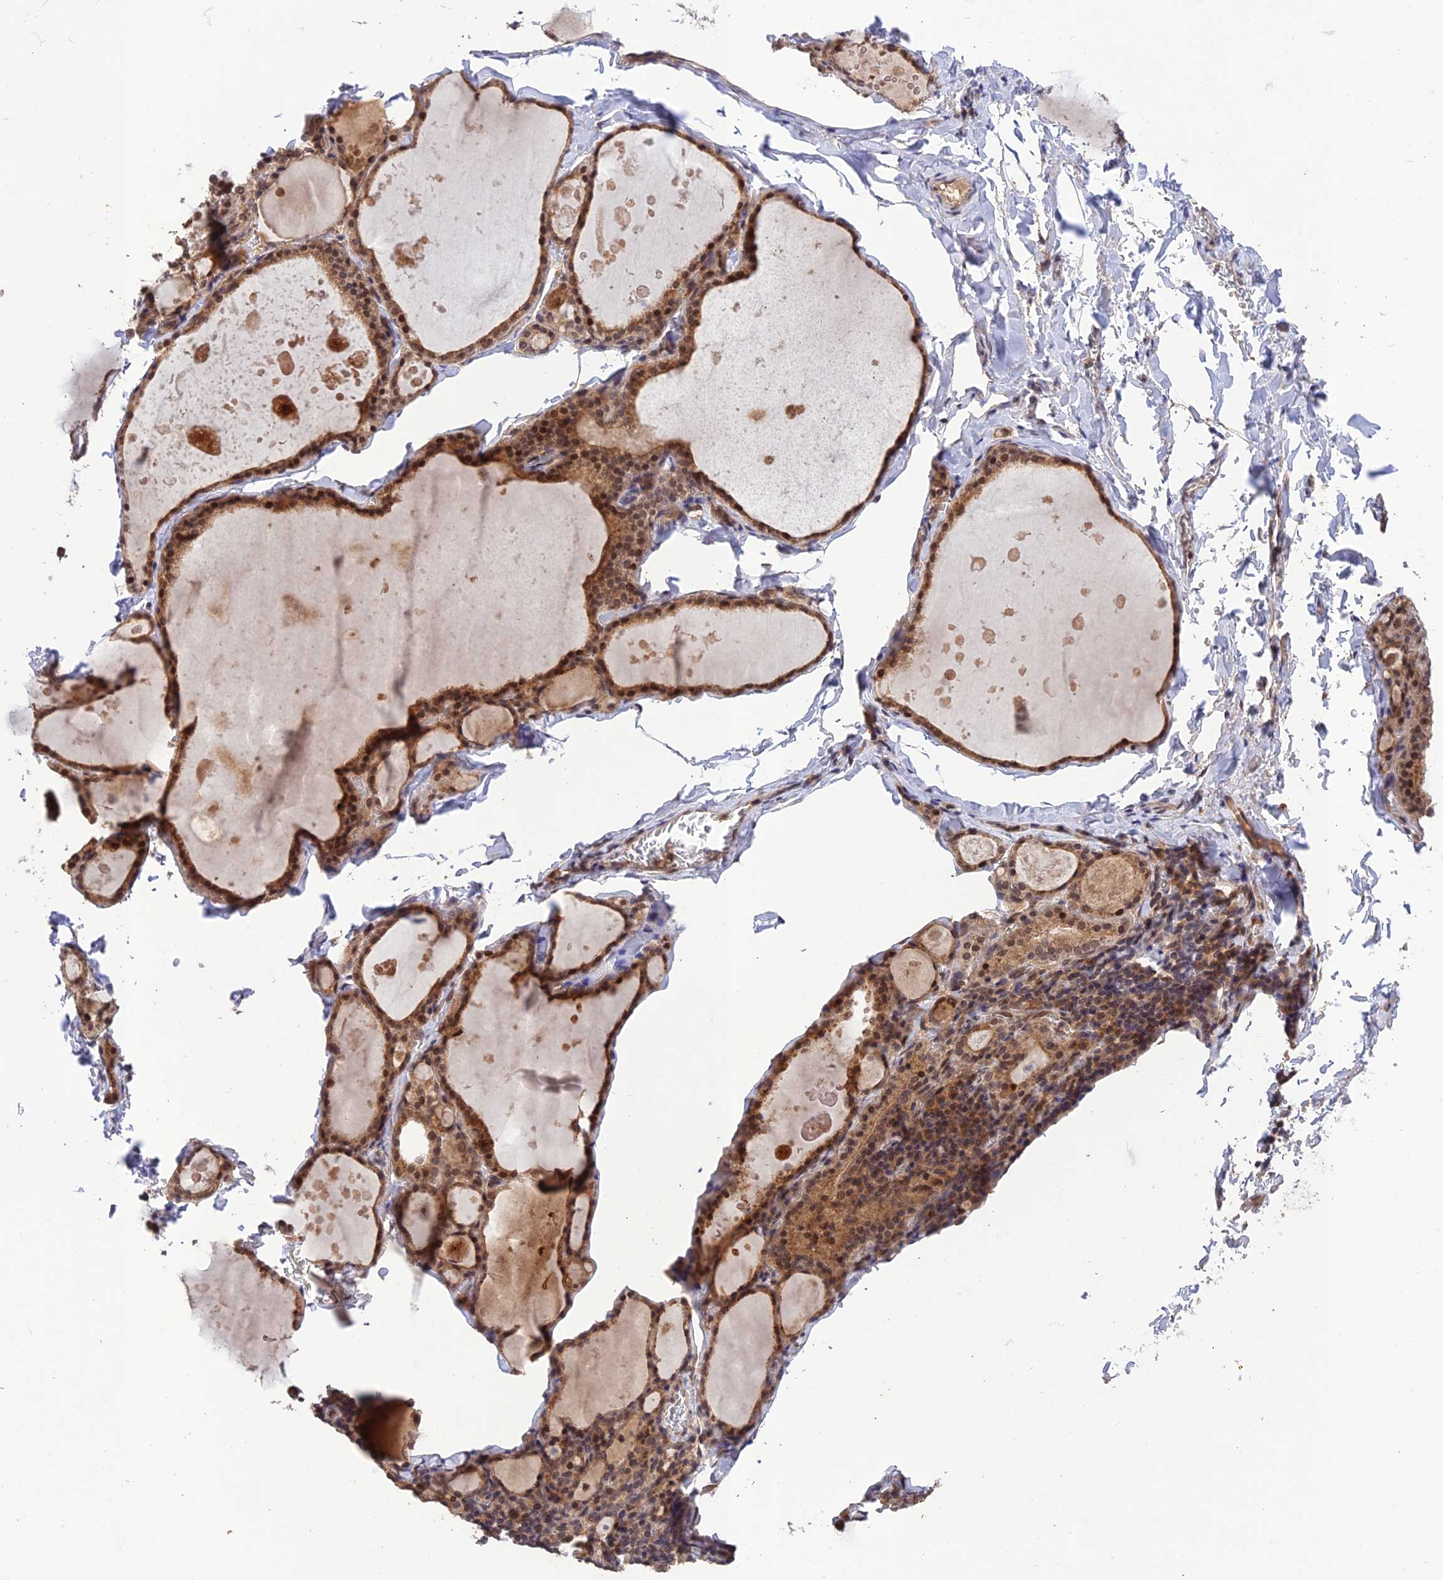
{"staining": {"intensity": "moderate", "quantity": ">75%", "location": "cytoplasmic/membranous,nuclear"}, "tissue": "thyroid gland", "cell_type": "Glandular cells", "image_type": "normal", "snomed": [{"axis": "morphology", "description": "Normal tissue, NOS"}, {"axis": "topography", "description": "Thyroid gland"}], "caption": "Brown immunohistochemical staining in normal thyroid gland demonstrates moderate cytoplasmic/membranous,nuclear positivity in about >75% of glandular cells.", "gene": "REV1", "patient": {"sex": "male", "age": 56}}